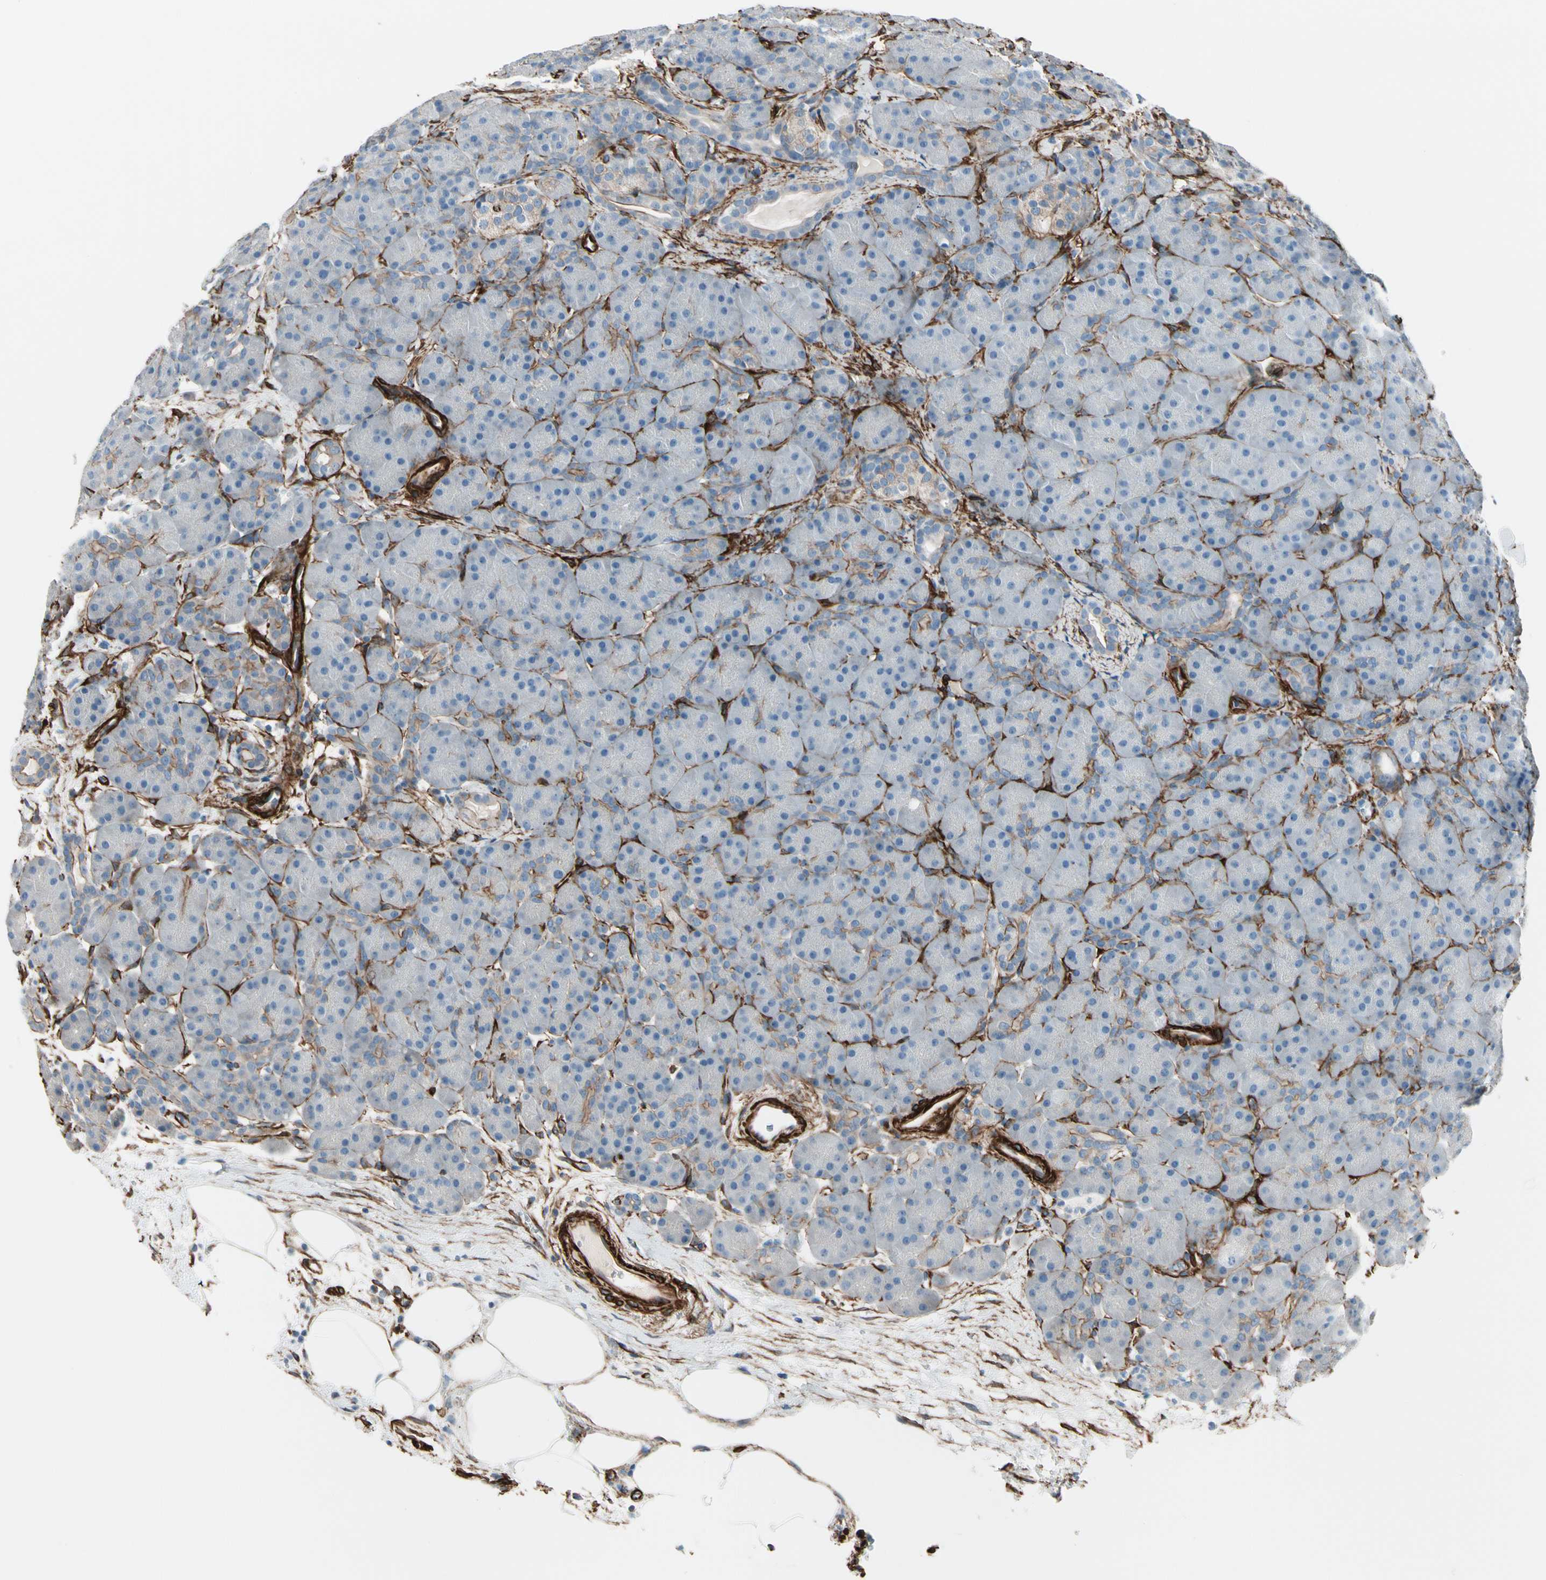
{"staining": {"intensity": "negative", "quantity": "none", "location": "none"}, "tissue": "pancreas", "cell_type": "Exocrine glandular cells", "image_type": "normal", "snomed": [{"axis": "morphology", "description": "Normal tissue, NOS"}, {"axis": "topography", "description": "Pancreas"}], "caption": "Immunohistochemical staining of normal pancreas demonstrates no significant staining in exocrine glandular cells.", "gene": "CALD1", "patient": {"sex": "male", "age": 66}}